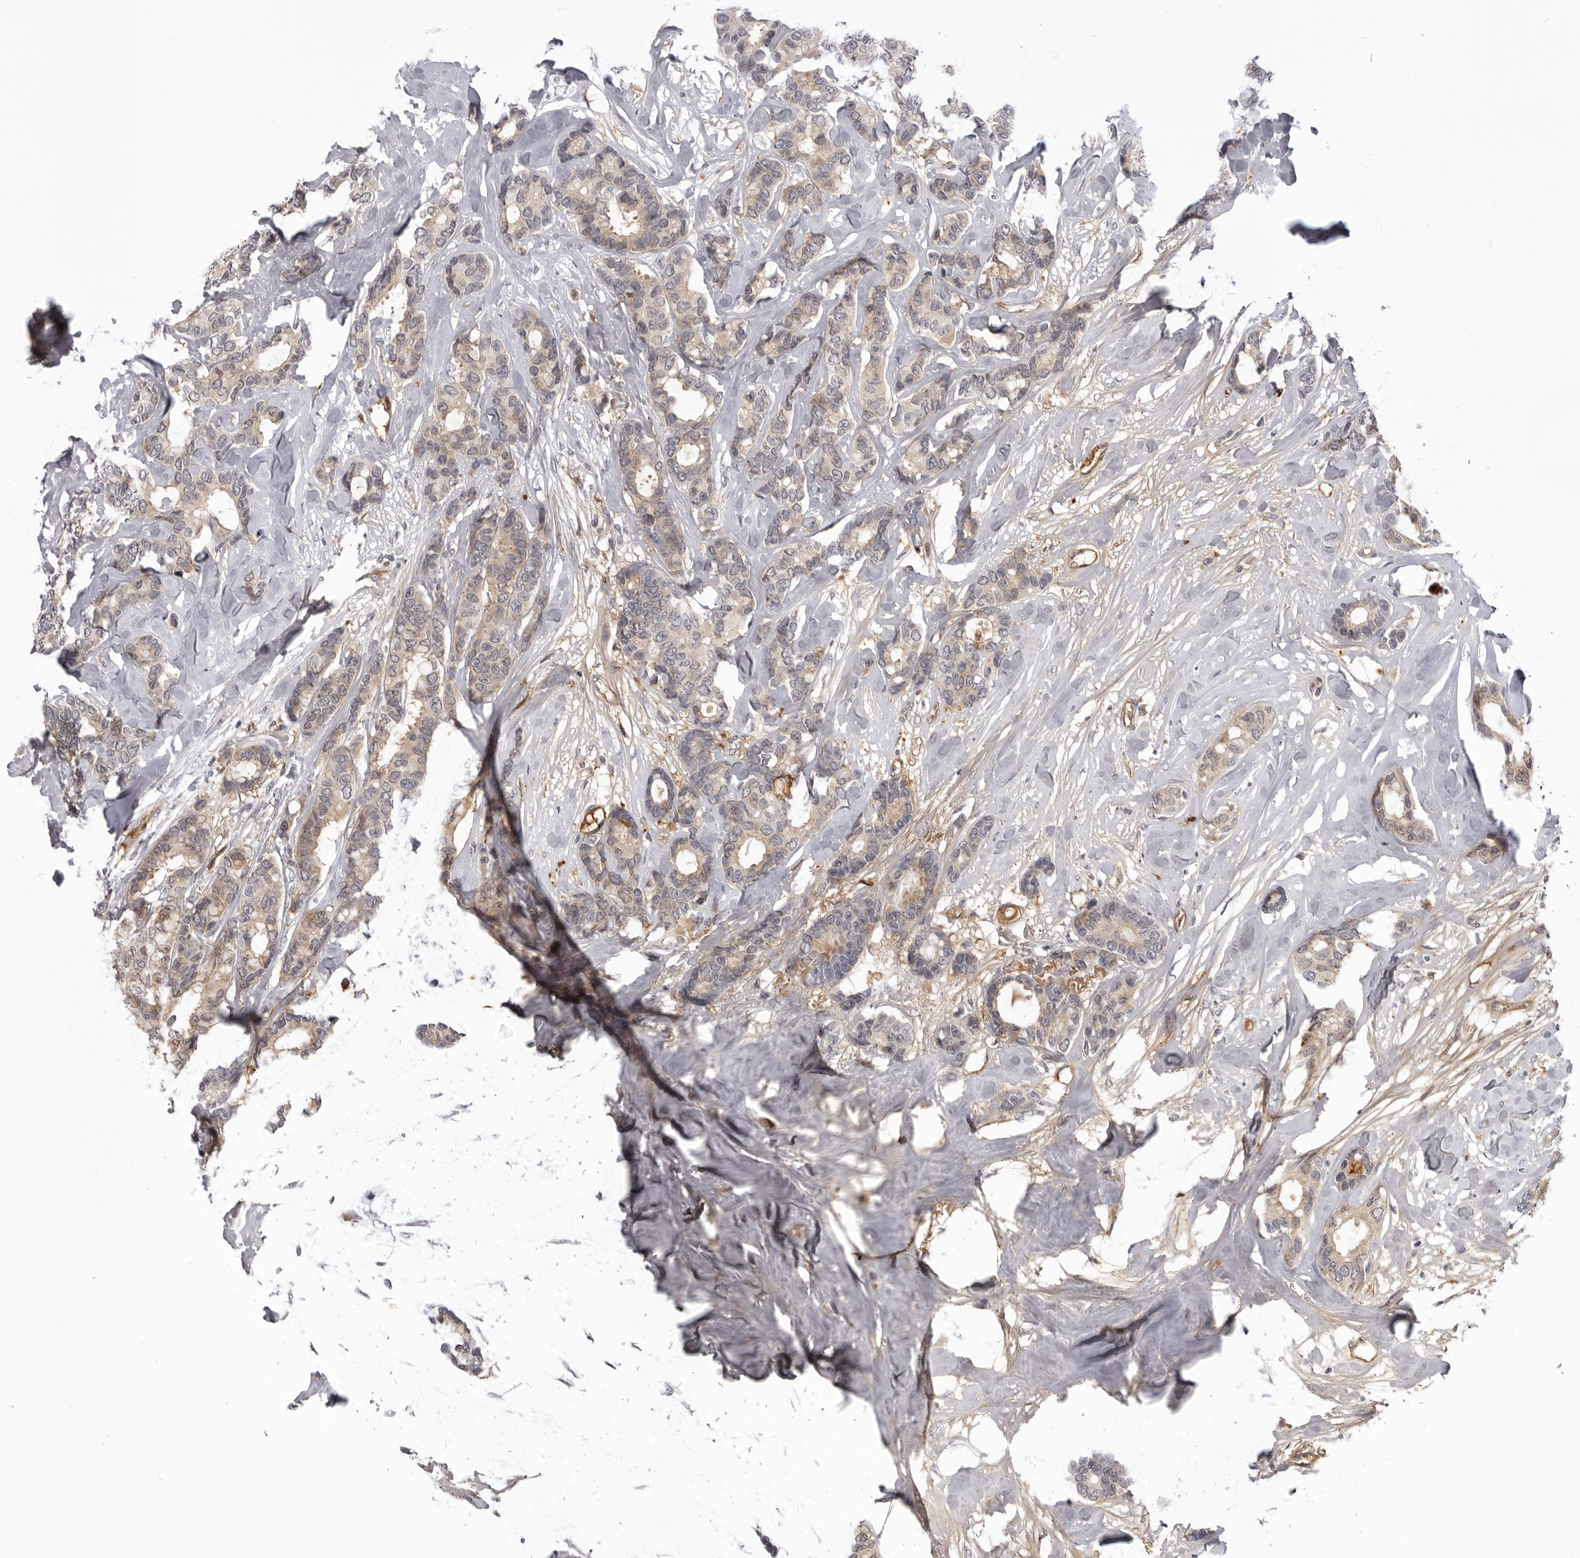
{"staining": {"intensity": "weak", "quantity": "25%-75%", "location": "cytoplasmic/membranous"}, "tissue": "breast cancer", "cell_type": "Tumor cells", "image_type": "cancer", "snomed": [{"axis": "morphology", "description": "Duct carcinoma"}, {"axis": "topography", "description": "Breast"}], "caption": "Immunohistochemistry (IHC) staining of breast cancer (infiltrating ductal carcinoma), which demonstrates low levels of weak cytoplasmic/membranous positivity in approximately 25%-75% of tumor cells indicating weak cytoplasmic/membranous protein expression. The staining was performed using DAB (3,3'-diaminobenzidine) (brown) for protein detection and nuclei were counterstained in hematoxylin (blue).", "gene": "PLEKHF2", "patient": {"sex": "female", "age": 87}}